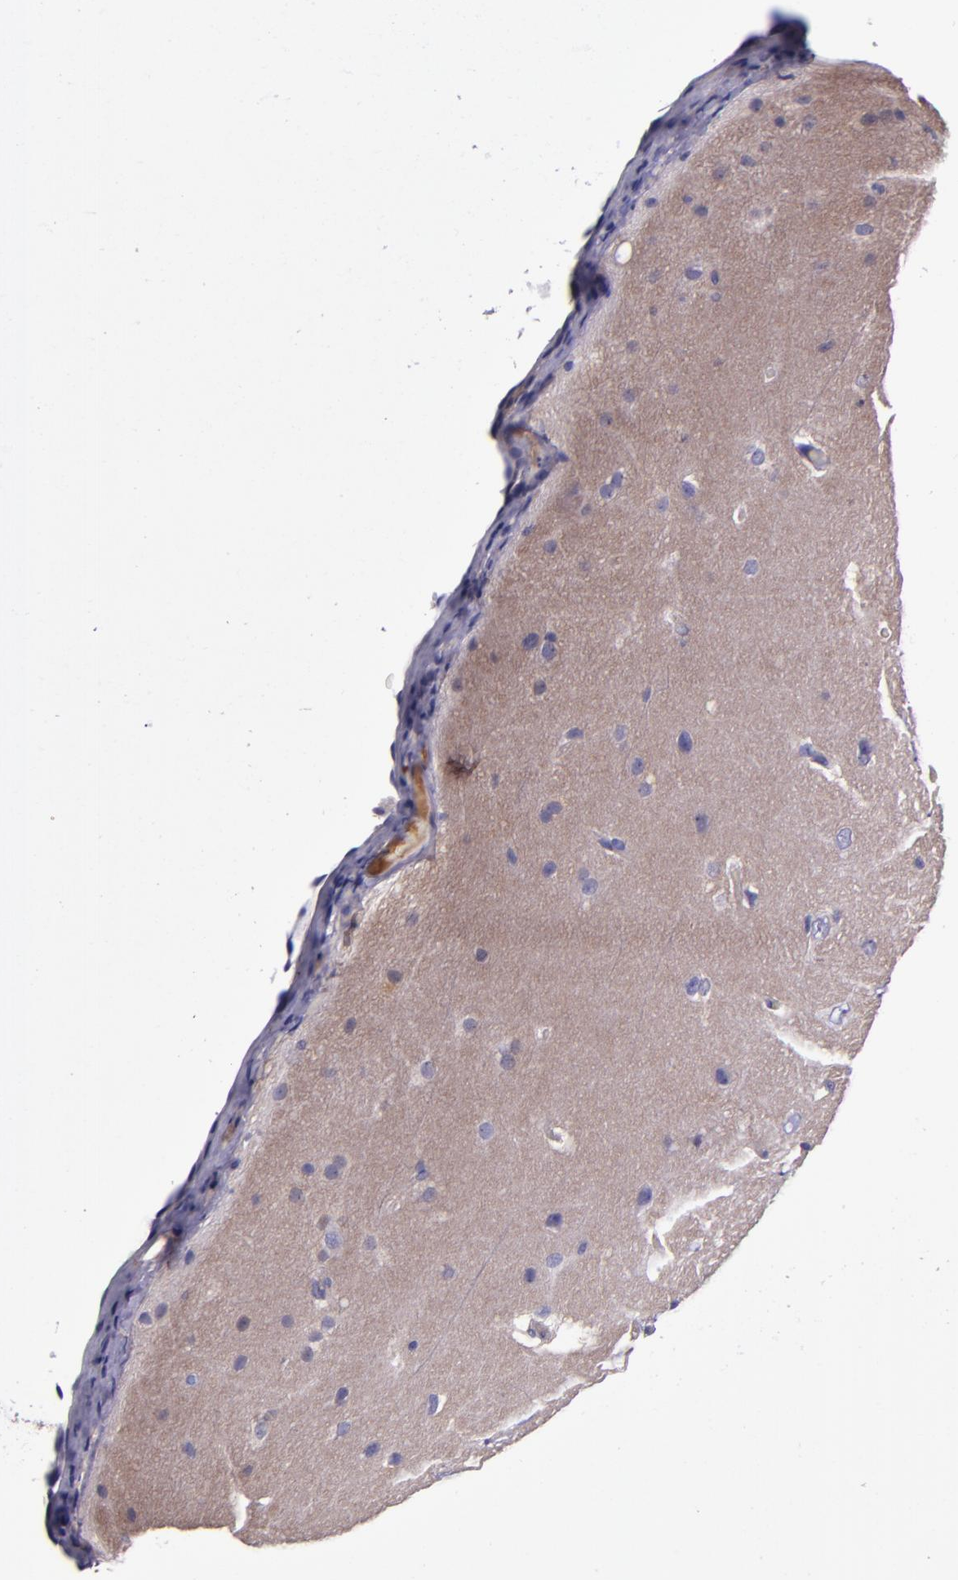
{"staining": {"intensity": "weak", "quantity": ">75%", "location": "cytoplasmic/membranous"}, "tissue": "cerebral cortex", "cell_type": "Endothelial cells", "image_type": "normal", "snomed": [{"axis": "morphology", "description": "Normal tissue, NOS"}, {"axis": "topography", "description": "Cerebral cortex"}], "caption": "Immunohistochemistry (IHC) (DAB) staining of unremarkable cerebral cortex demonstrates weak cytoplasmic/membranous protein positivity in about >75% of endothelial cells.", "gene": "CLEC3B", "patient": {"sex": "female", "age": 45}}